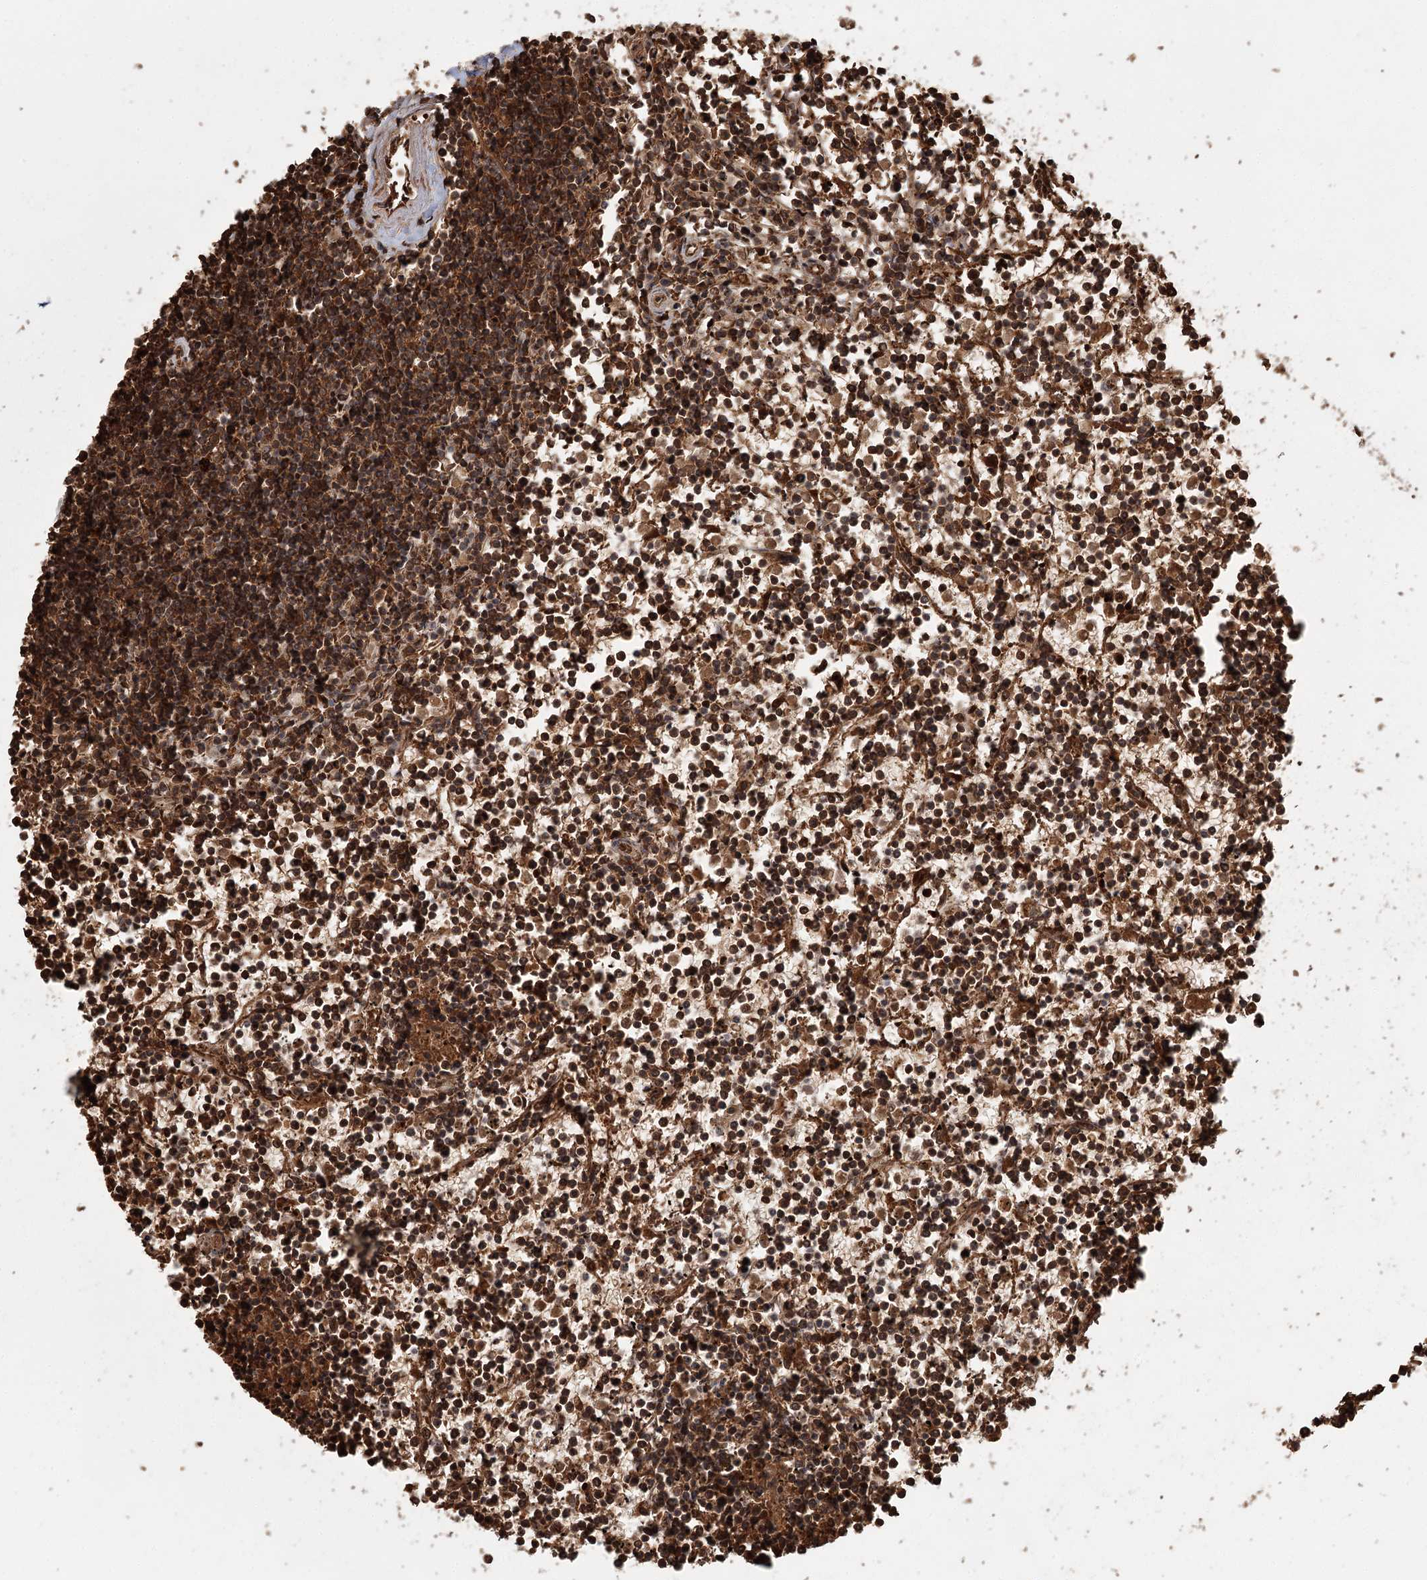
{"staining": {"intensity": "moderate", "quantity": ">75%", "location": "cytoplasmic/membranous,nuclear"}, "tissue": "lymphoma", "cell_type": "Tumor cells", "image_type": "cancer", "snomed": [{"axis": "morphology", "description": "Malignant lymphoma, non-Hodgkin's type, Low grade"}, {"axis": "topography", "description": "Spleen"}], "caption": "Human malignant lymphoma, non-Hodgkin's type (low-grade) stained for a protein (brown) demonstrates moderate cytoplasmic/membranous and nuclear positive staining in approximately >75% of tumor cells.", "gene": "N6AMT1", "patient": {"sex": "female", "age": 19}}